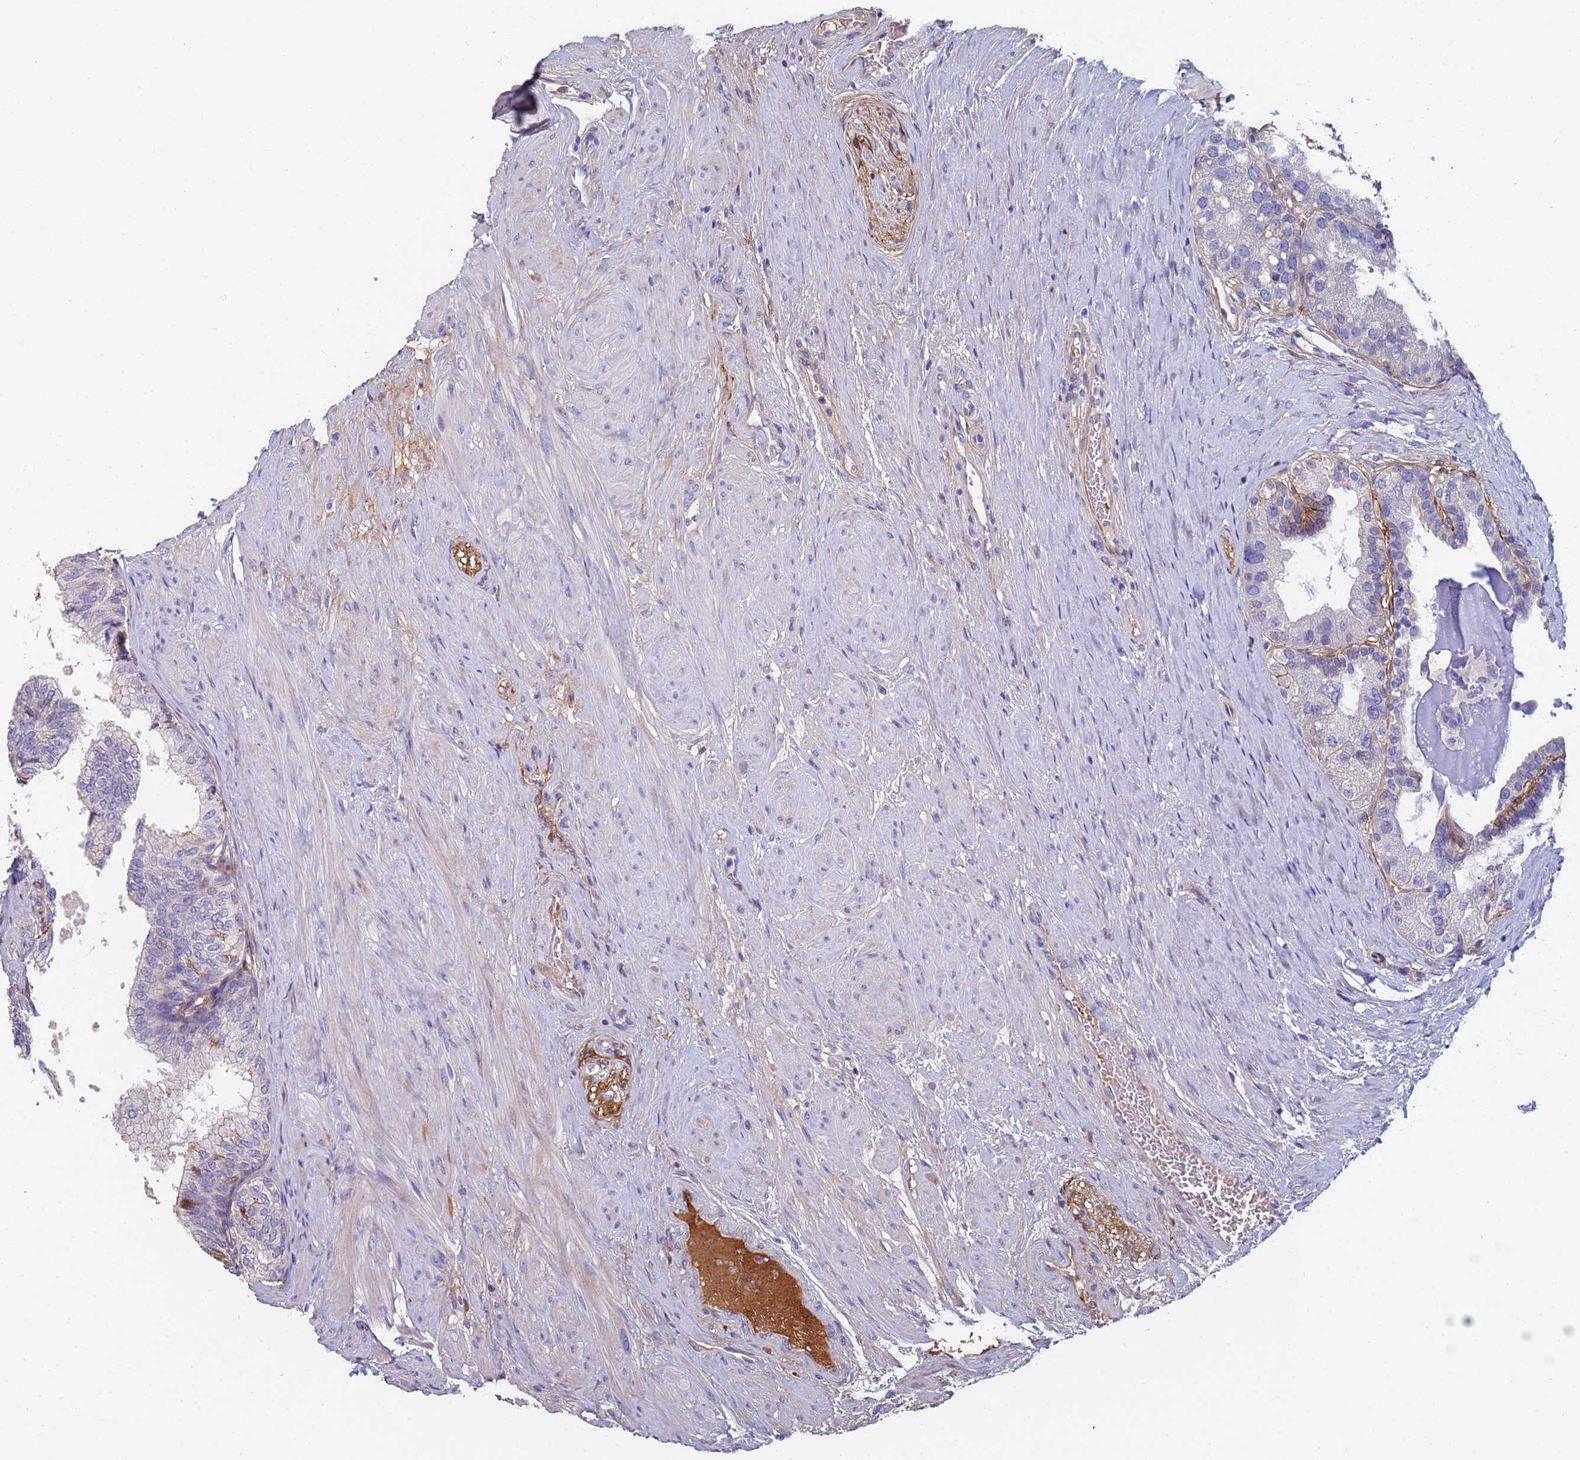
{"staining": {"intensity": "negative", "quantity": "none", "location": "none"}, "tissue": "prostate", "cell_type": "Glandular cells", "image_type": "normal", "snomed": [{"axis": "morphology", "description": "Normal tissue, NOS"}, {"axis": "topography", "description": "Prostate"}], "caption": "This image is of benign prostate stained with IHC to label a protein in brown with the nuclei are counter-stained blue. There is no staining in glandular cells.", "gene": "ABCA8", "patient": {"sex": "male", "age": 60}}